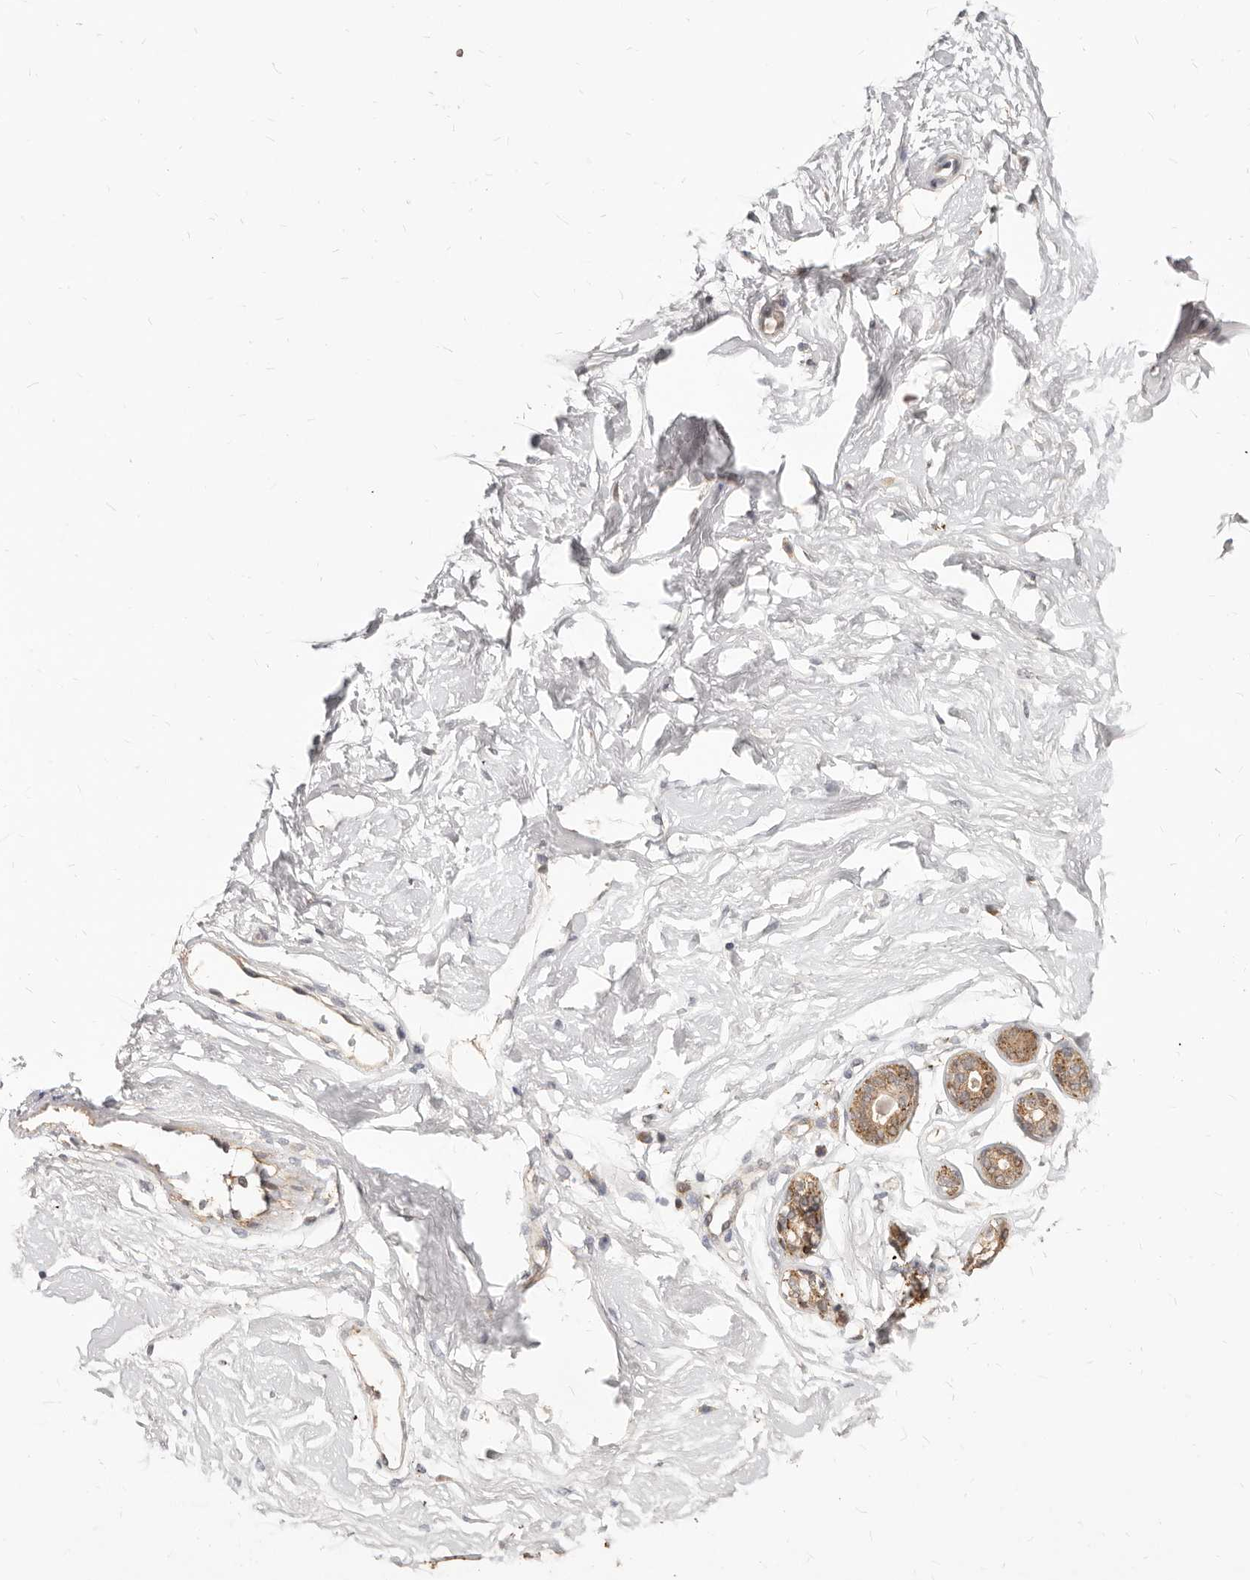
{"staining": {"intensity": "negative", "quantity": "none", "location": "none"}, "tissue": "breast", "cell_type": "Adipocytes", "image_type": "normal", "snomed": [{"axis": "morphology", "description": "Normal tissue, NOS"}, {"axis": "morphology", "description": "Adenoma, NOS"}, {"axis": "topography", "description": "Breast"}], "caption": "Immunohistochemical staining of benign breast shows no significant staining in adipocytes. (Stains: DAB immunohistochemistry with hematoxylin counter stain, Microscopy: brightfield microscopy at high magnification).", "gene": "ZRANB1", "patient": {"sex": "female", "age": 23}}